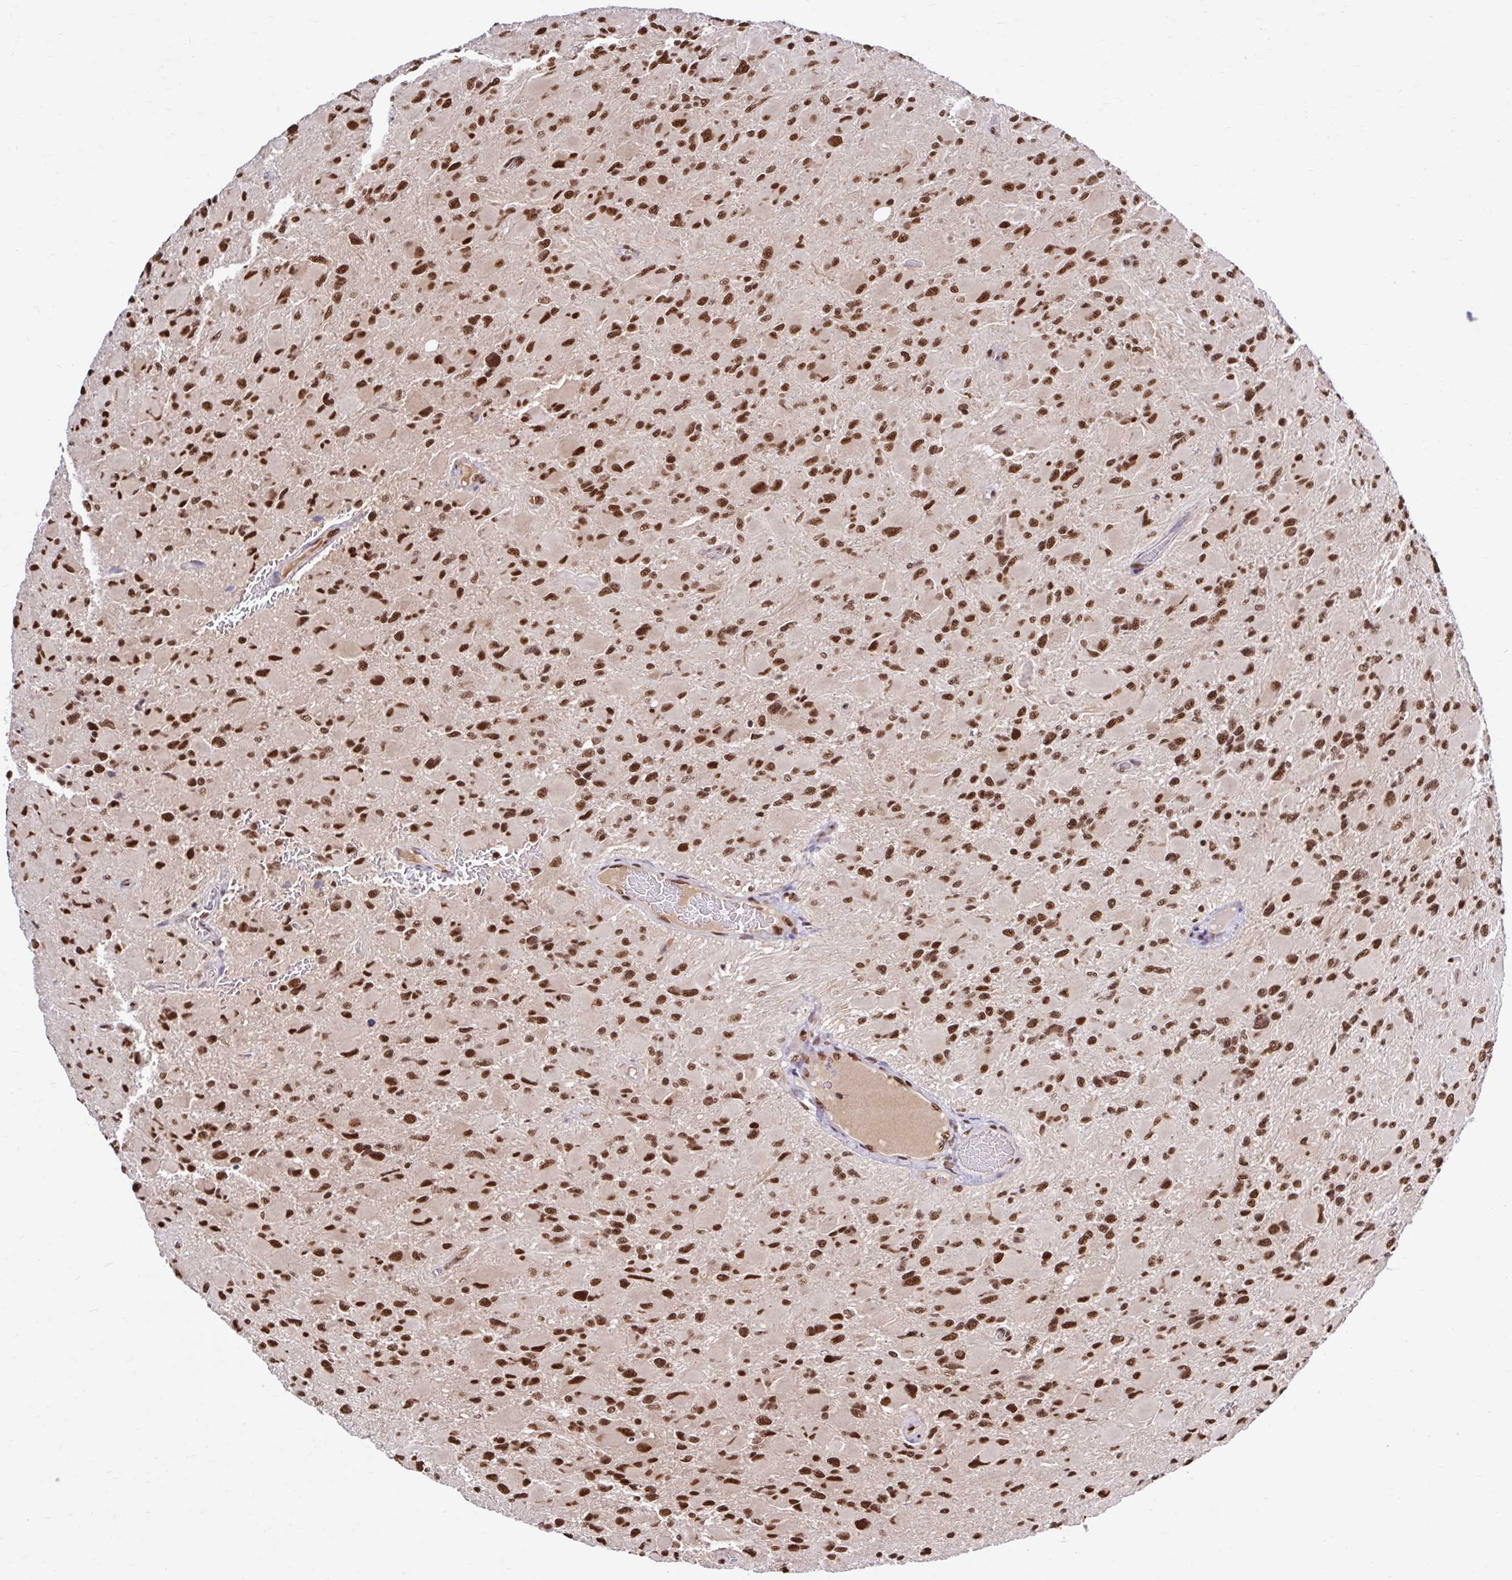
{"staining": {"intensity": "strong", "quantity": ">75%", "location": "nuclear"}, "tissue": "glioma", "cell_type": "Tumor cells", "image_type": "cancer", "snomed": [{"axis": "morphology", "description": "Glioma, malignant, High grade"}, {"axis": "topography", "description": "Cerebral cortex"}], "caption": "This photomicrograph demonstrates IHC staining of high-grade glioma (malignant), with high strong nuclear expression in about >75% of tumor cells.", "gene": "ABCA9", "patient": {"sex": "female", "age": 36}}